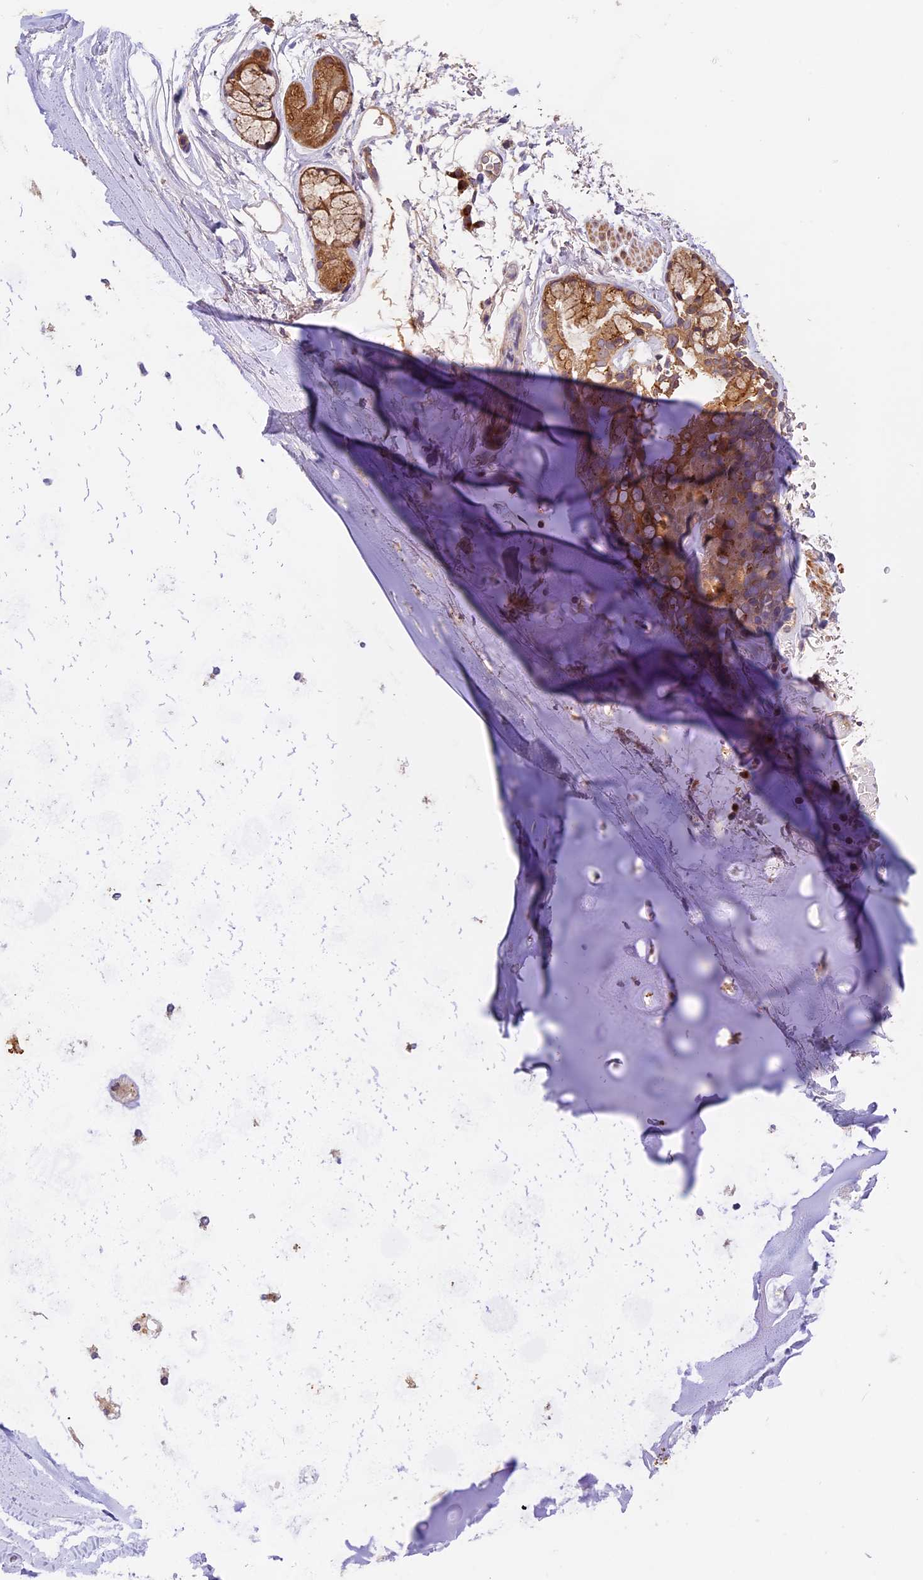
{"staining": {"intensity": "weak", "quantity": "25%-75%", "location": "cytoplasmic/membranous"}, "tissue": "adipose tissue", "cell_type": "Adipocytes", "image_type": "normal", "snomed": [{"axis": "morphology", "description": "Normal tissue, NOS"}, {"axis": "topography", "description": "Lymph node"}, {"axis": "topography", "description": "Bronchus"}], "caption": "The immunohistochemical stain labels weak cytoplasmic/membranous expression in adipocytes of benign adipose tissue.", "gene": "COPE", "patient": {"sex": "male", "age": 63}}